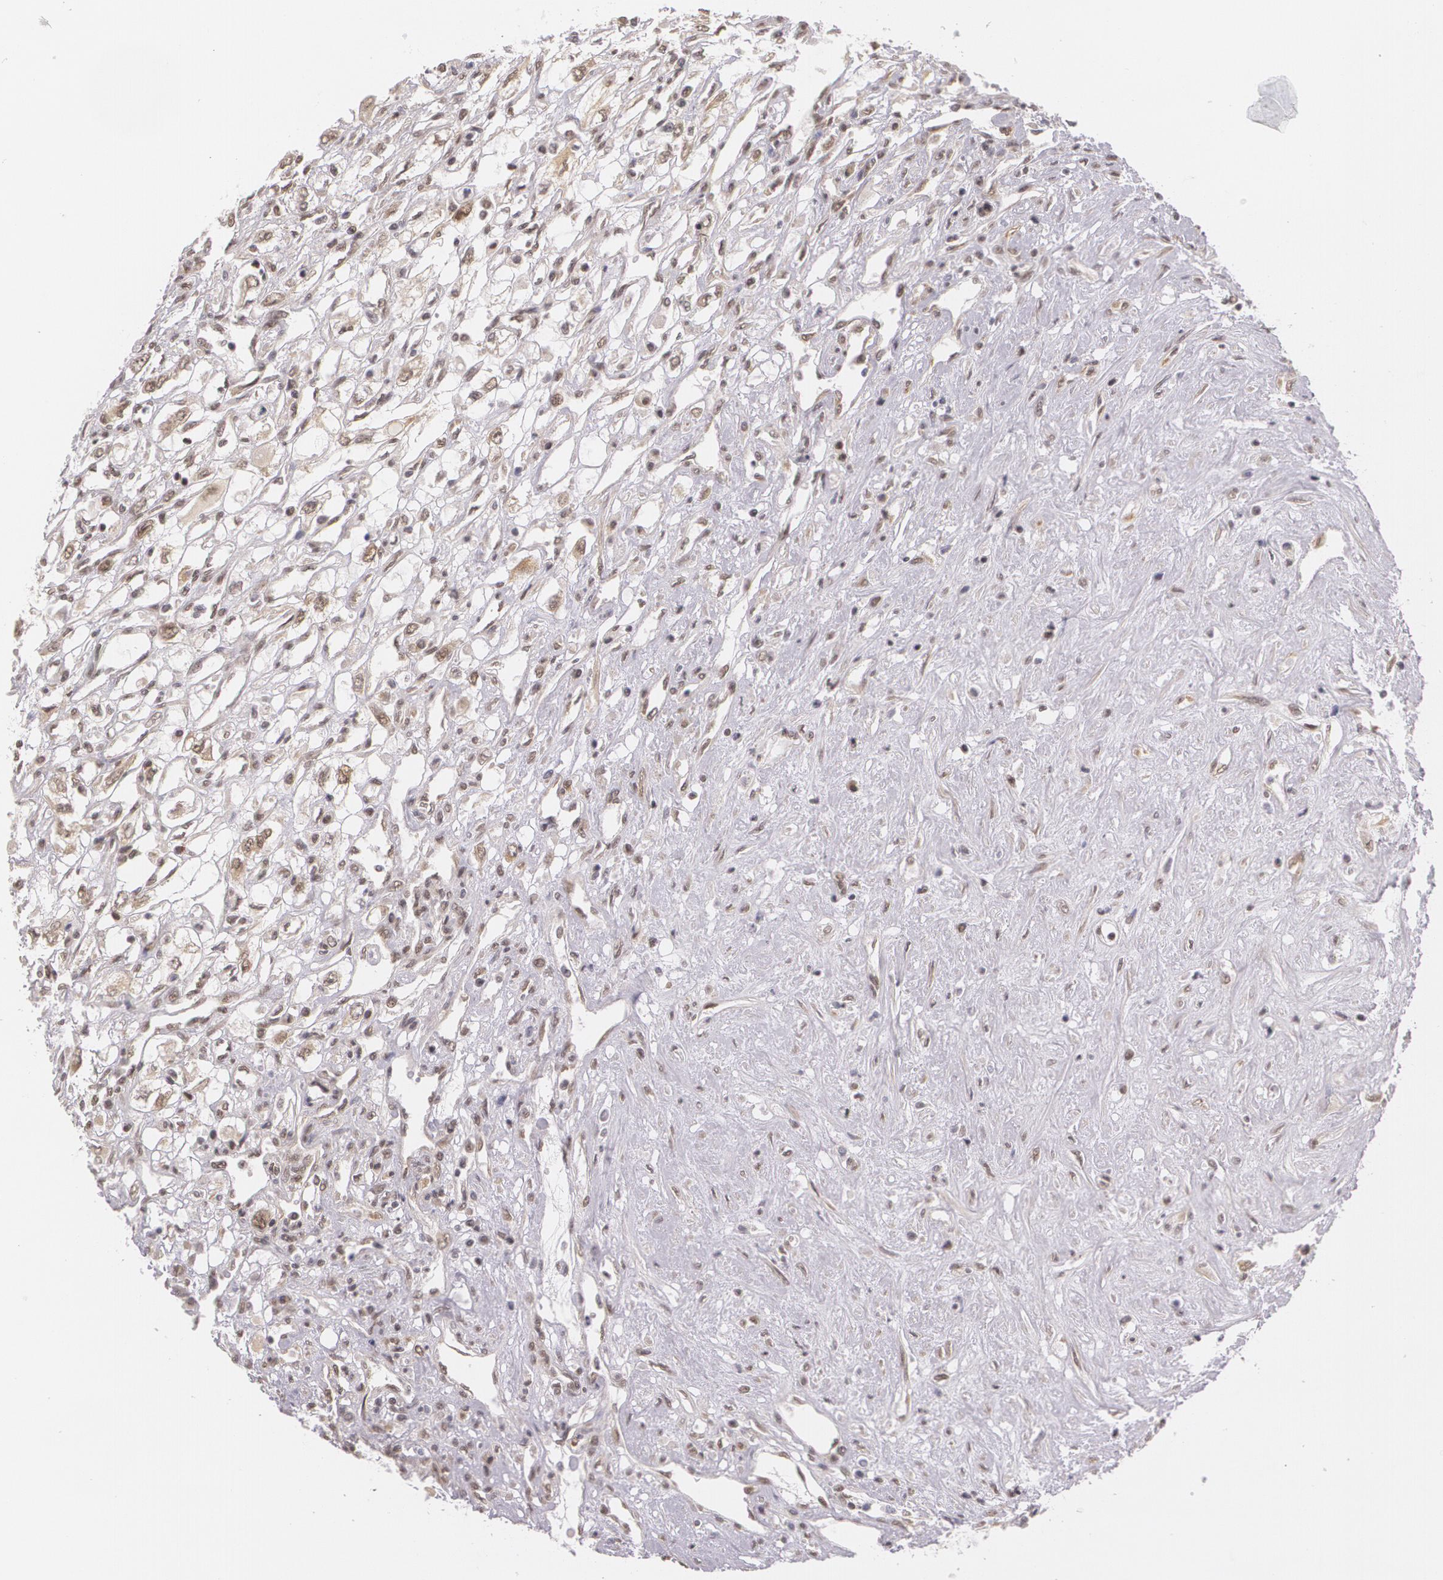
{"staining": {"intensity": "weak", "quantity": "<25%", "location": "cytoplasmic/membranous"}, "tissue": "renal cancer", "cell_type": "Tumor cells", "image_type": "cancer", "snomed": [{"axis": "morphology", "description": "Adenocarcinoma, NOS"}, {"axis": "topography", "description": "Kidney"}], "caption": "Renal cancer (adenocarcinoma) was stained to show a protein in brown. There is no significant expression in tumor cells.", "gene": "ALX1", "patient": {"sex": "male", "age": 57}}